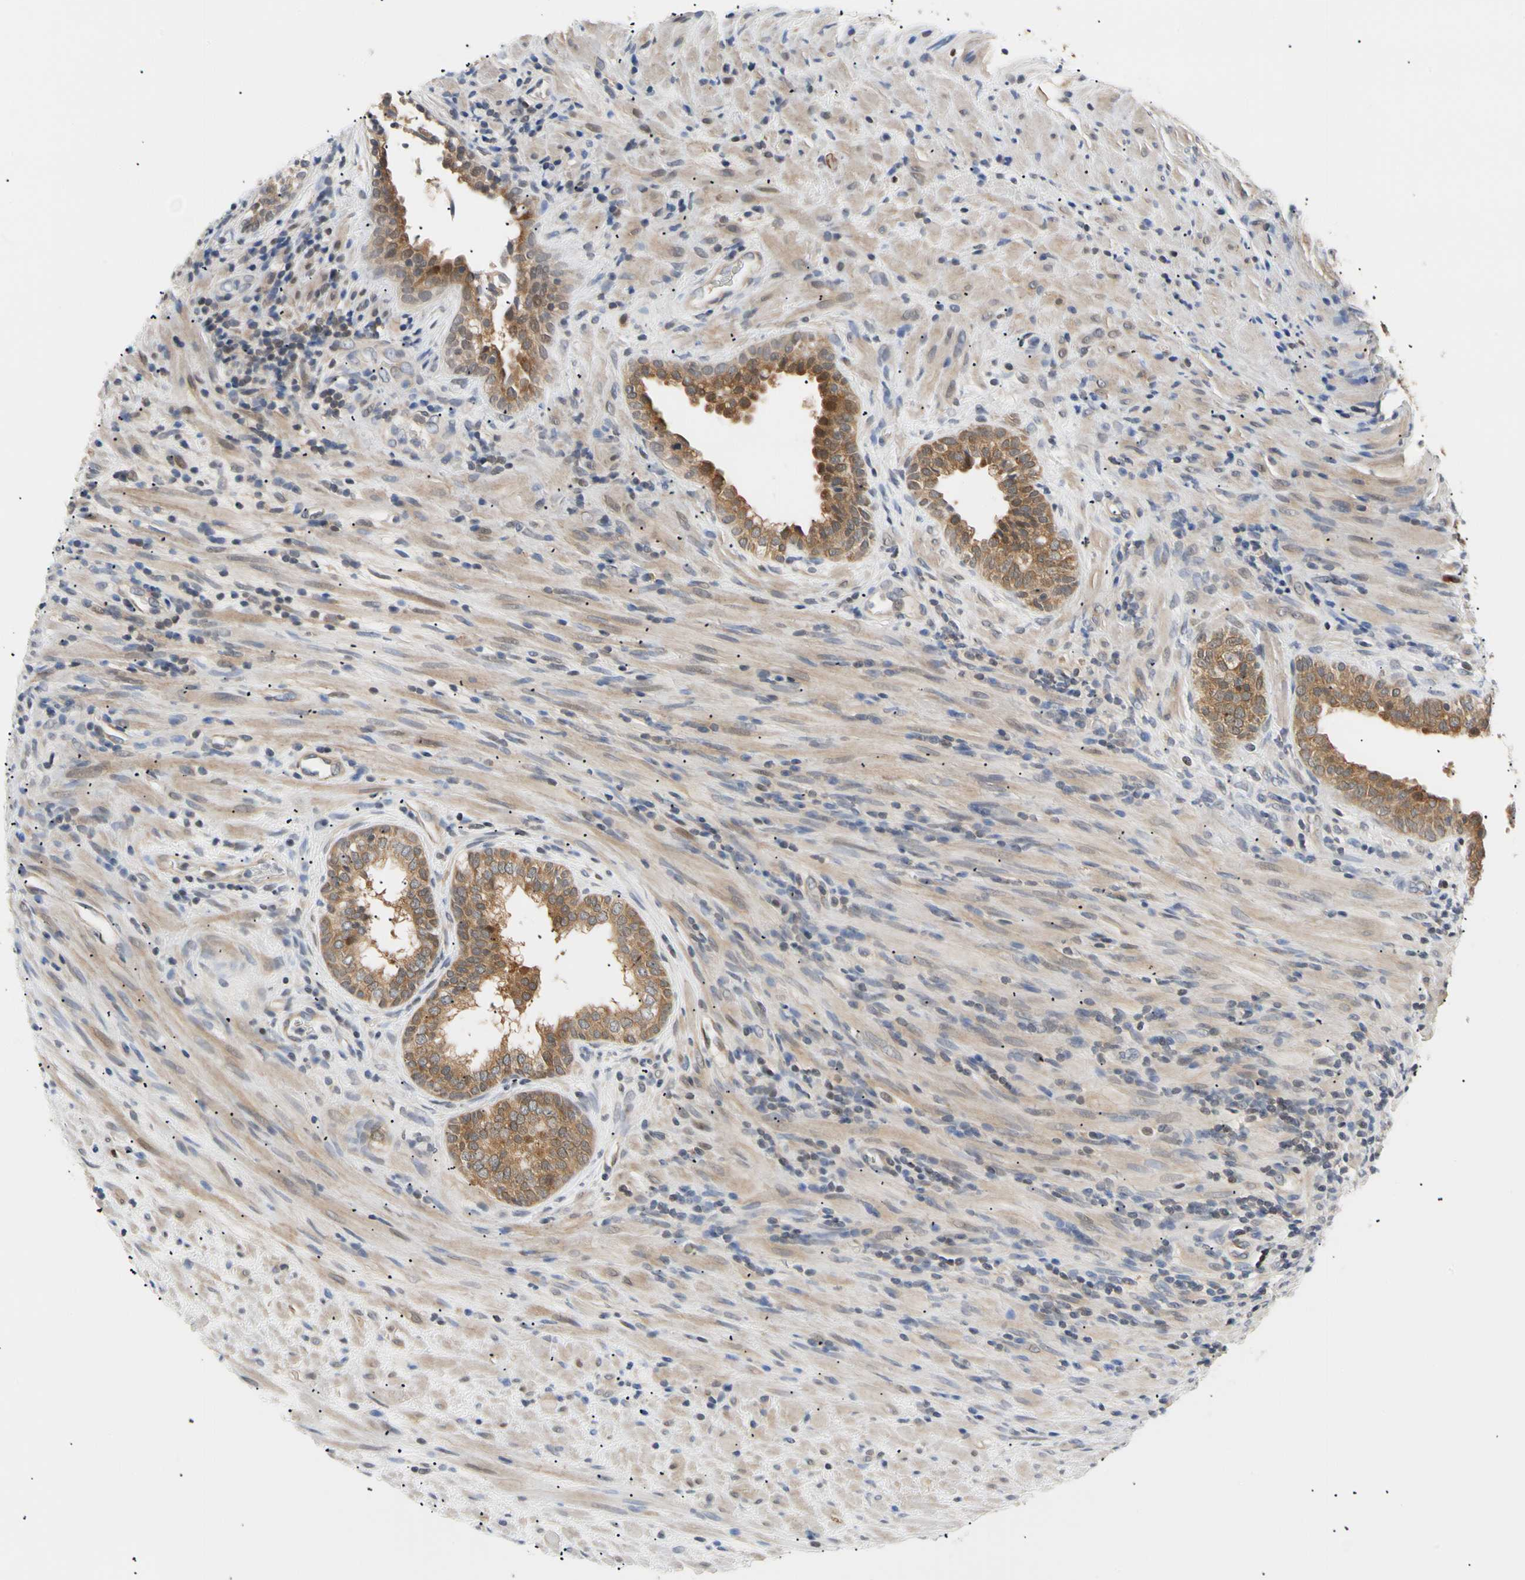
{"staining": {"intensity": "moderate", "quantity": ">75%", "location": "cytoplasmic/membranous"}, "tissue": "prostate", "cell_type": "Glandular cells", "image_type": "normal", "snomed": [{"axis": "morphology", "description": "Normal tissue, NOS"}, {"axis": "topography", "description": "Prostate"}], "caption": "Prostate stained with DAB IHC demonstrates medium levels of moderate cytoplasmic/membranous positivity in about >75% of glandular cells. (Brightfield microscopy of DAB IHC at high magnification).", "gene": "SEC23B", "patient": {"sex": "male", "age": 76}}